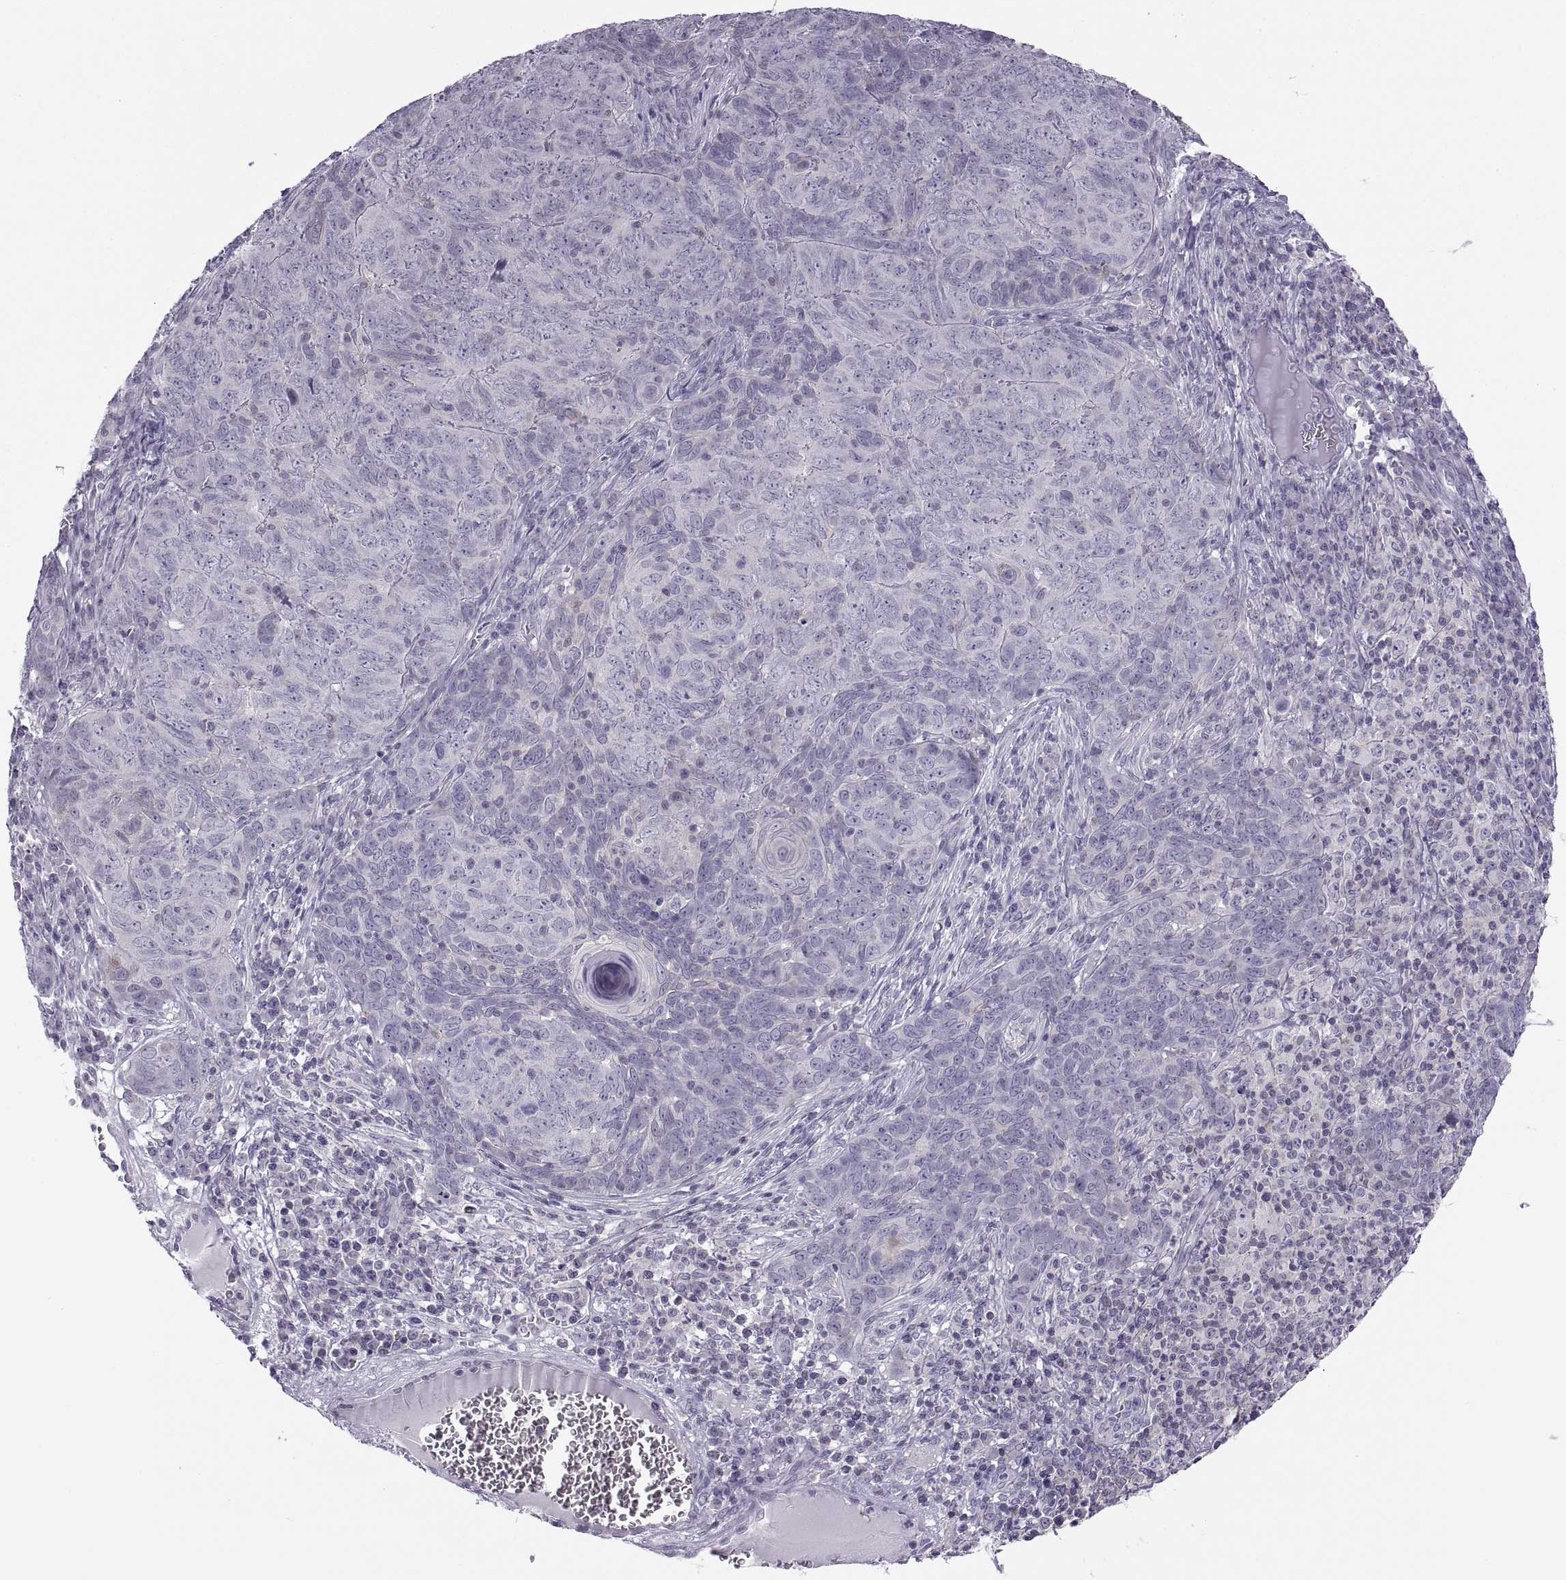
{"staining": {"intensity": "negative", "quantity": "none", "location": "none"}, "tissue": "skin cancer", "cell_type": "Tumor cells", "image_type": "cancer", "snomed": [{"axis": "morphology", "description": "Squamous cell carcinoma, NOS"}, {"axis": "topography", "description": "Skin"}, {"axis": "topography", "description": "Anal"}], "caption": "An image of skin squamous cell carcinoma stained for a protein reveals no brown staining in tumor cells.", "gene": "TTC21A", "patient": {"sex": "female", "age": 51}}